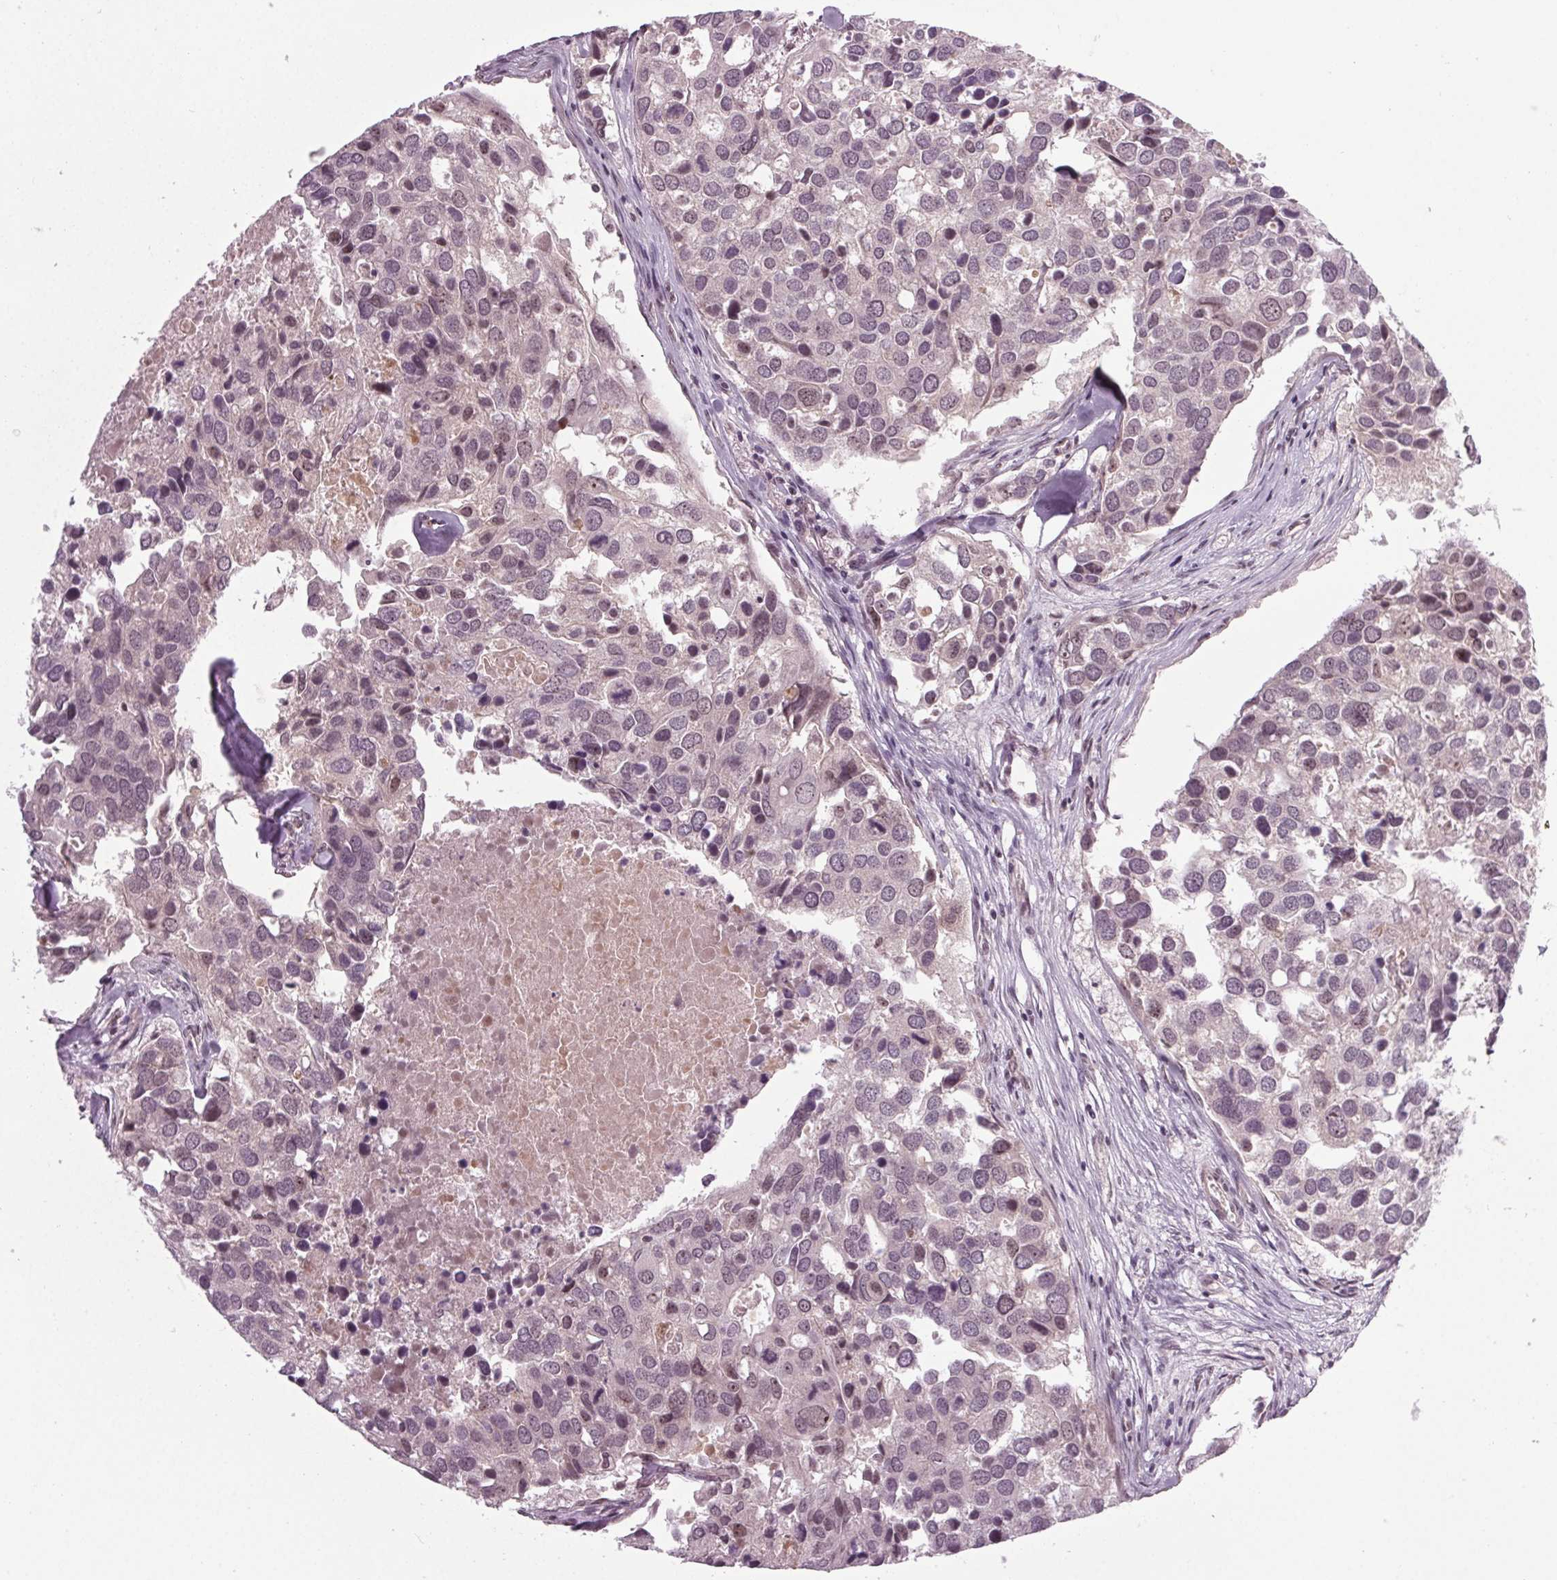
{"staining": {"intensity": "negative", "quantity": "none", "location": "none"}, "tissue": "breast cancer", "cell_type": "Tumor cells", "image_type": "cancer", "snomed": [{"axis": "morphology", "description": "Duct carcinoma"}, {"axis": "topography", "description": "Breast"}], "caption": "This is an immunohistochemistry image of human breast intraductal carcinoma. There is no staining in tumor cells.", "gene": "DDX41", "patient": {"sex": "female", "age": 83}}